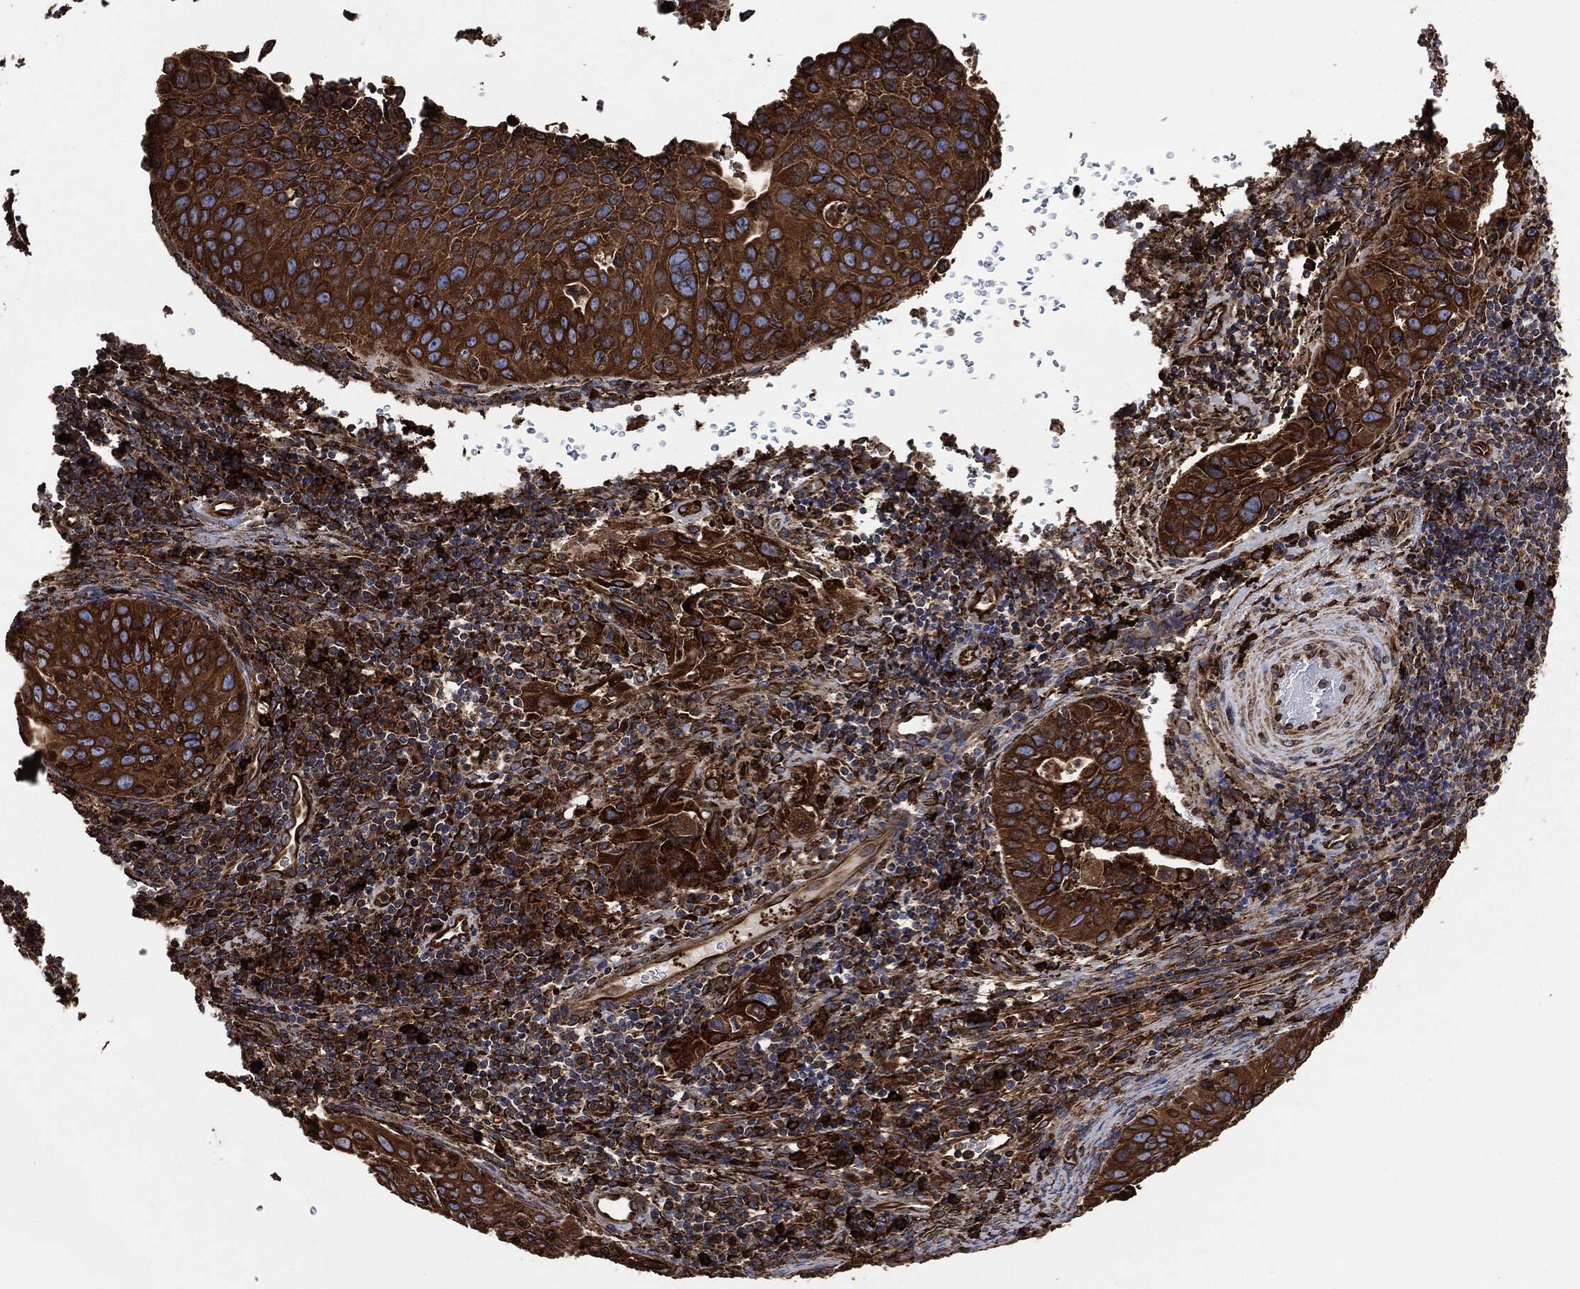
{"staining": {"intensity": "strong", "quantity": ">75%", "location": "cytoplasmic/membranous"}, "tissue": "cervical cancer", "cell_type": "Tumor cells", "image_type": "cancer", "snomed": [{"axis": "morphology", "description": "Squamous cell carcinoma, NOS"}, {"axis": "topography", "description": "Cervix"}], "caption": "This micrograph displays IHC staining of human cervical cancer (squamous cell carcinoma), with high strong cytoplasmic/membranous staining in approximately >75% of tumor cells.", "gene": "AMFR", "patient": {"sex": "female", "age": 26}}